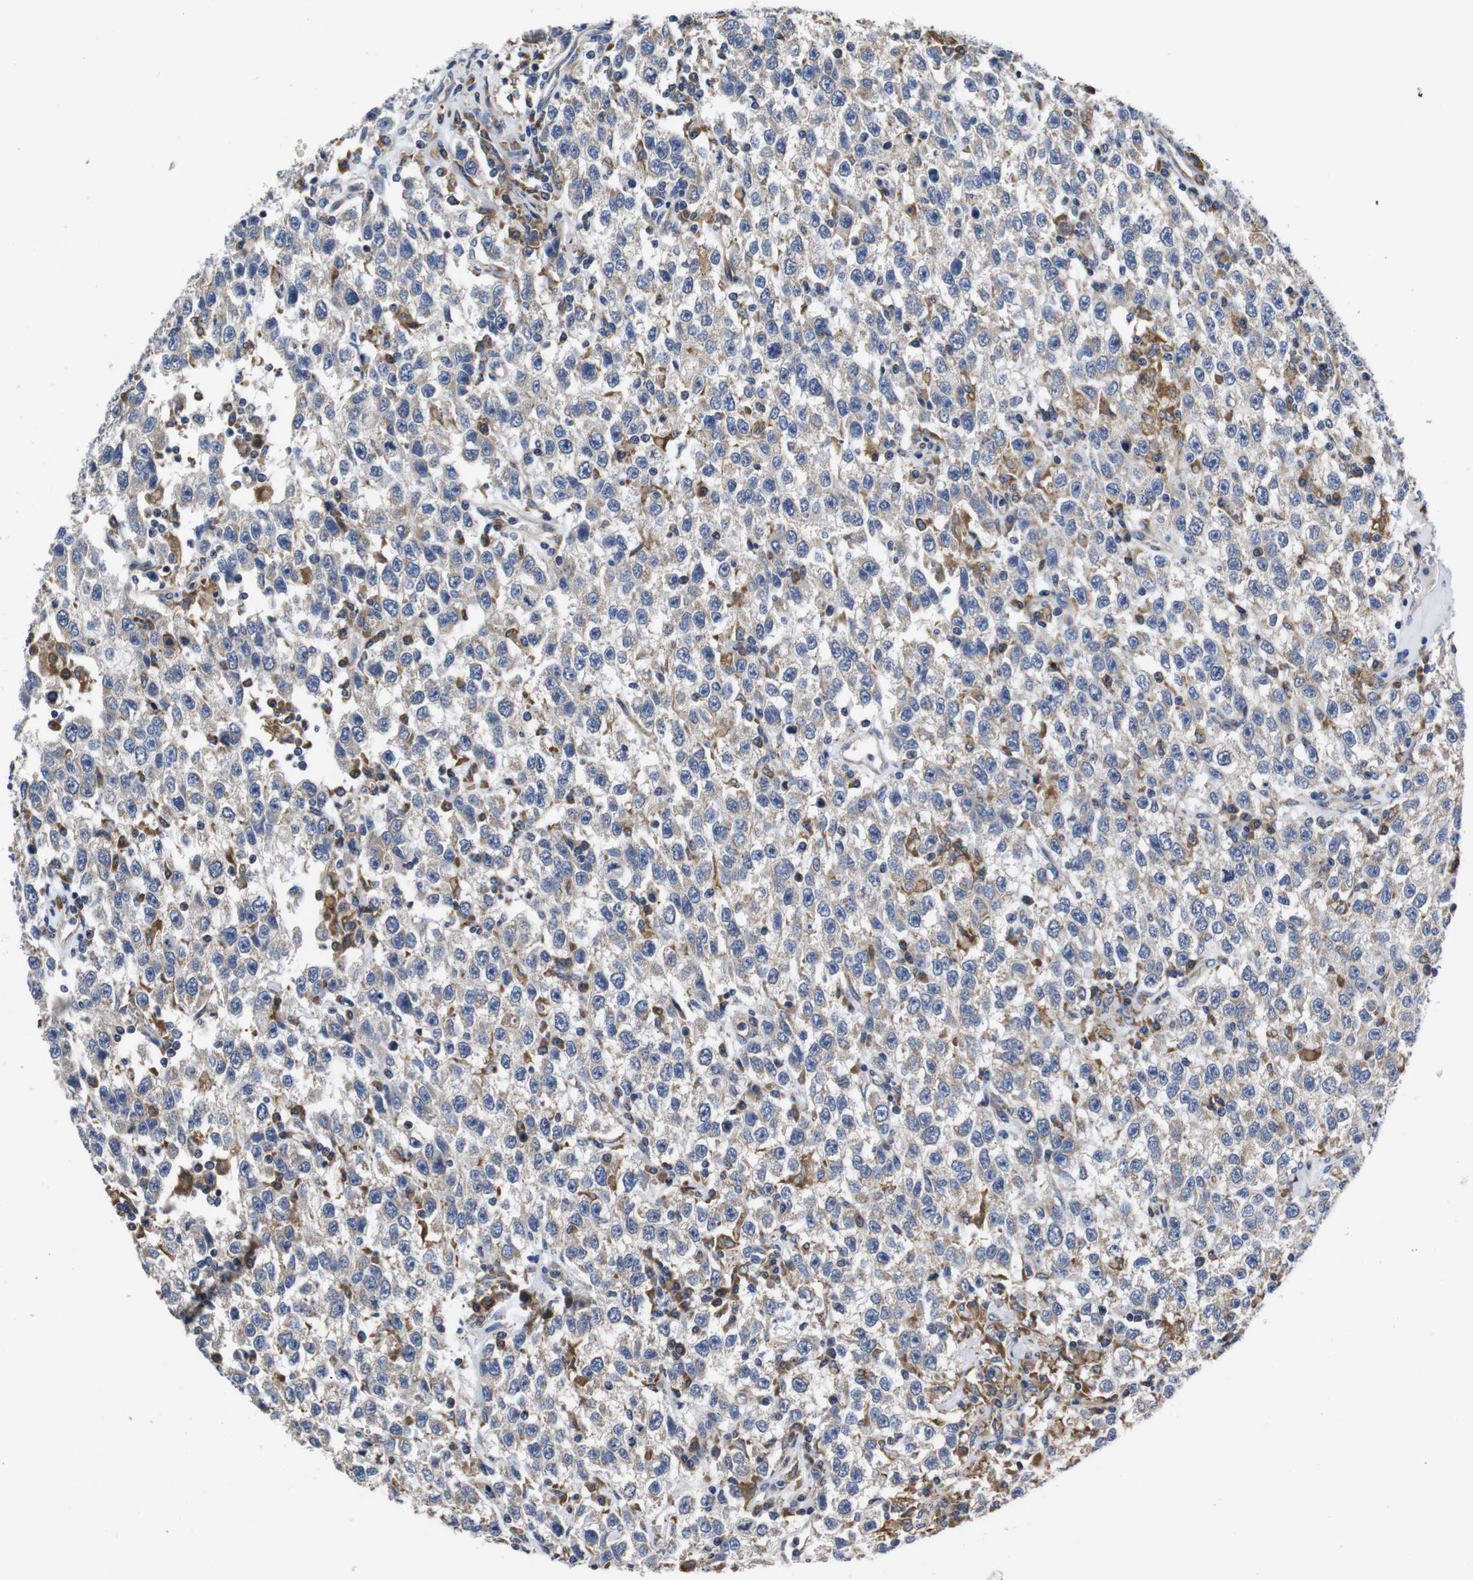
{"staining": {"intensity": "weak", "quantity": "<25%", "location": "cytoplasmic/membranous"}, "tissue": "testis cancer", "cell_type": "Tumor cells", "image_type": "cancer", "snomed": [{"axis": "morphology", "description": "Seminoma, NOS"}, {"axis": "topography", "description": "Testis"}], "caption": "IHC of human testis seminoma shows no staining in tumor cells.", "gene": "MARCHF7", "patient": {"sex": "male", "age": 41}}